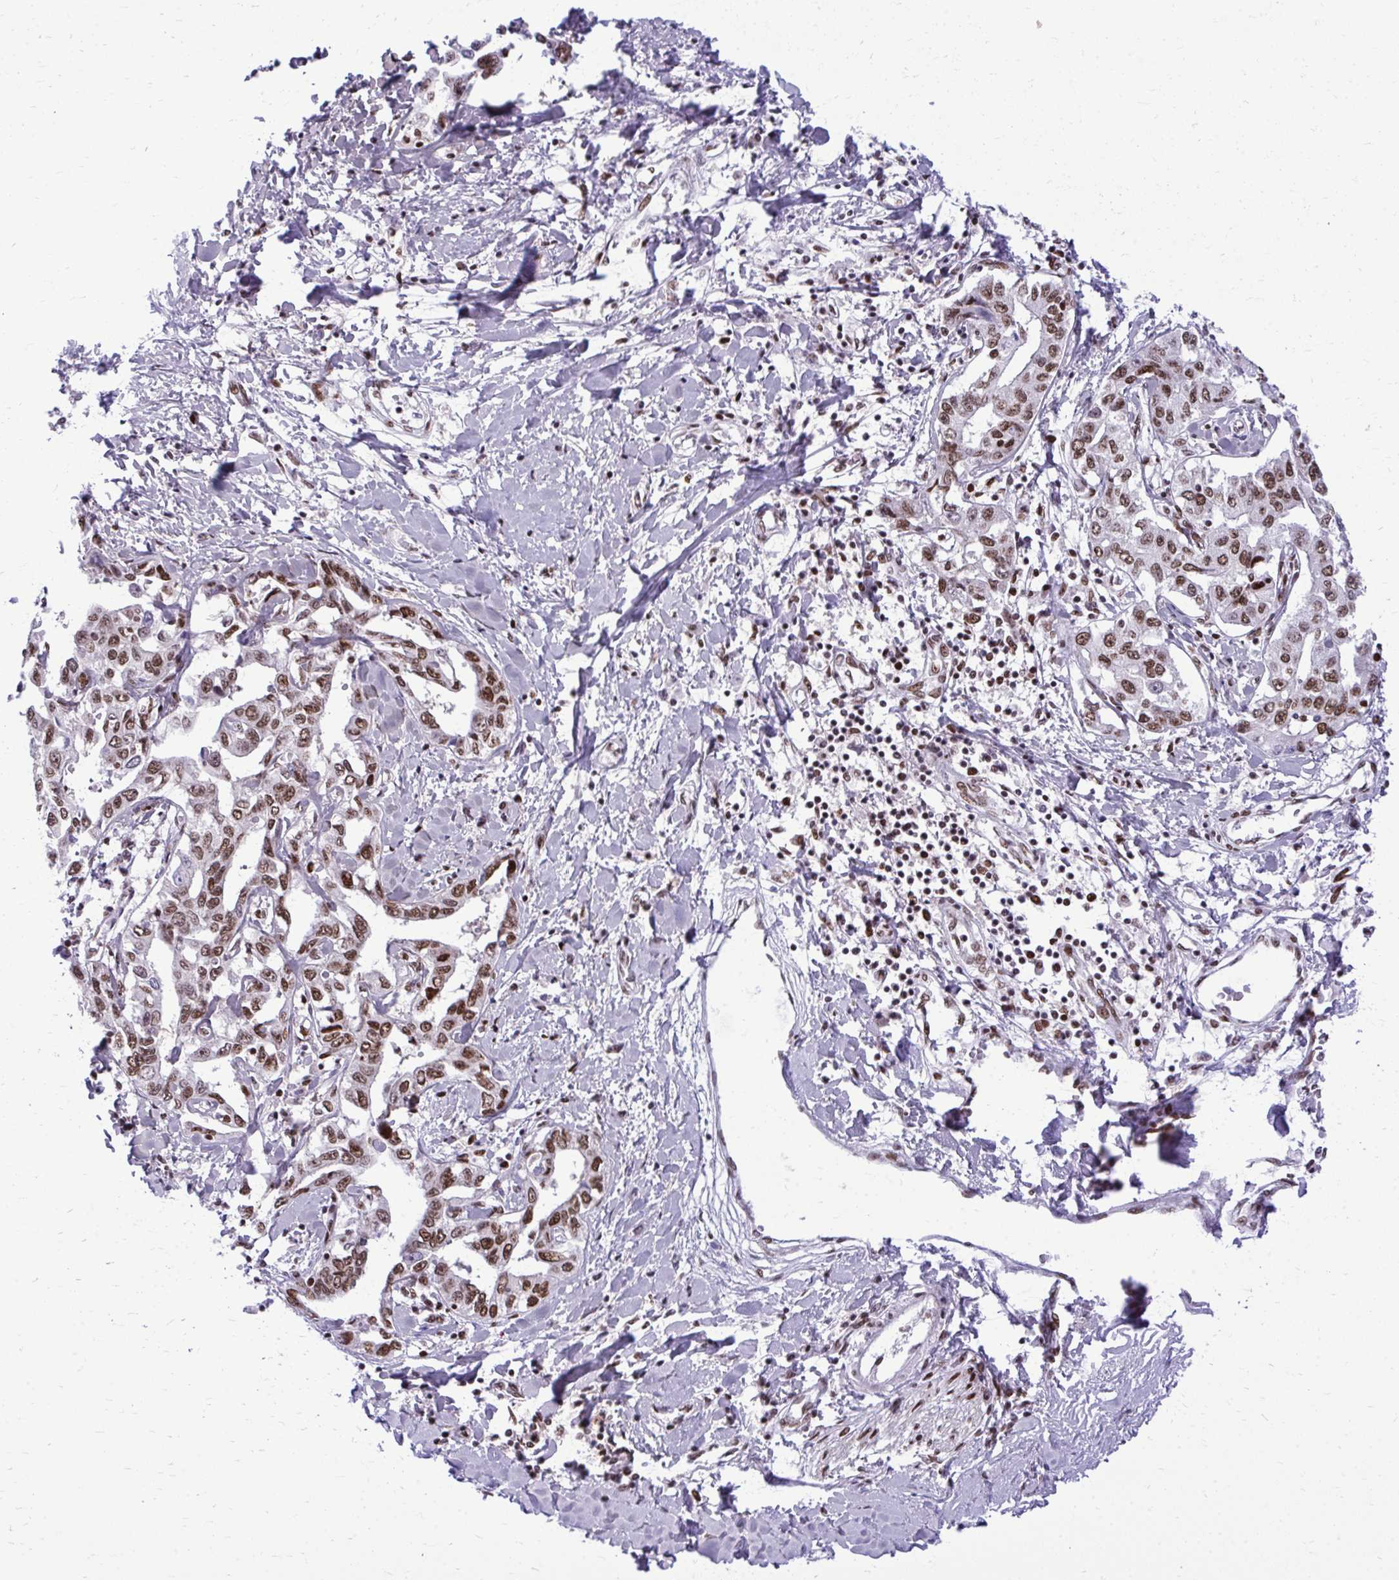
{"staining": {"intensity": "moderate", "quantity": ">75%", "location": "nuclear"}, "tissue": "liver cancer", "cell_type": "Tumor cells", "image_type": "cancer", "snomed": [{"axis": "morphology", "description": "Cholangiocarcinoma"}, {"axis": "topography", "description": "Liver"}], "caption": "High-magnification brightfield microscopy of cholangiocarcinoma (liver) stained with DAB (brown) and counterstained with hematoxylin (blue). tumor cells exhibit moderate nuclear positivity is seen in approximately>75% of cells.", "gene": "CDYL", "patient": {"sex": "male", "age": 59}}